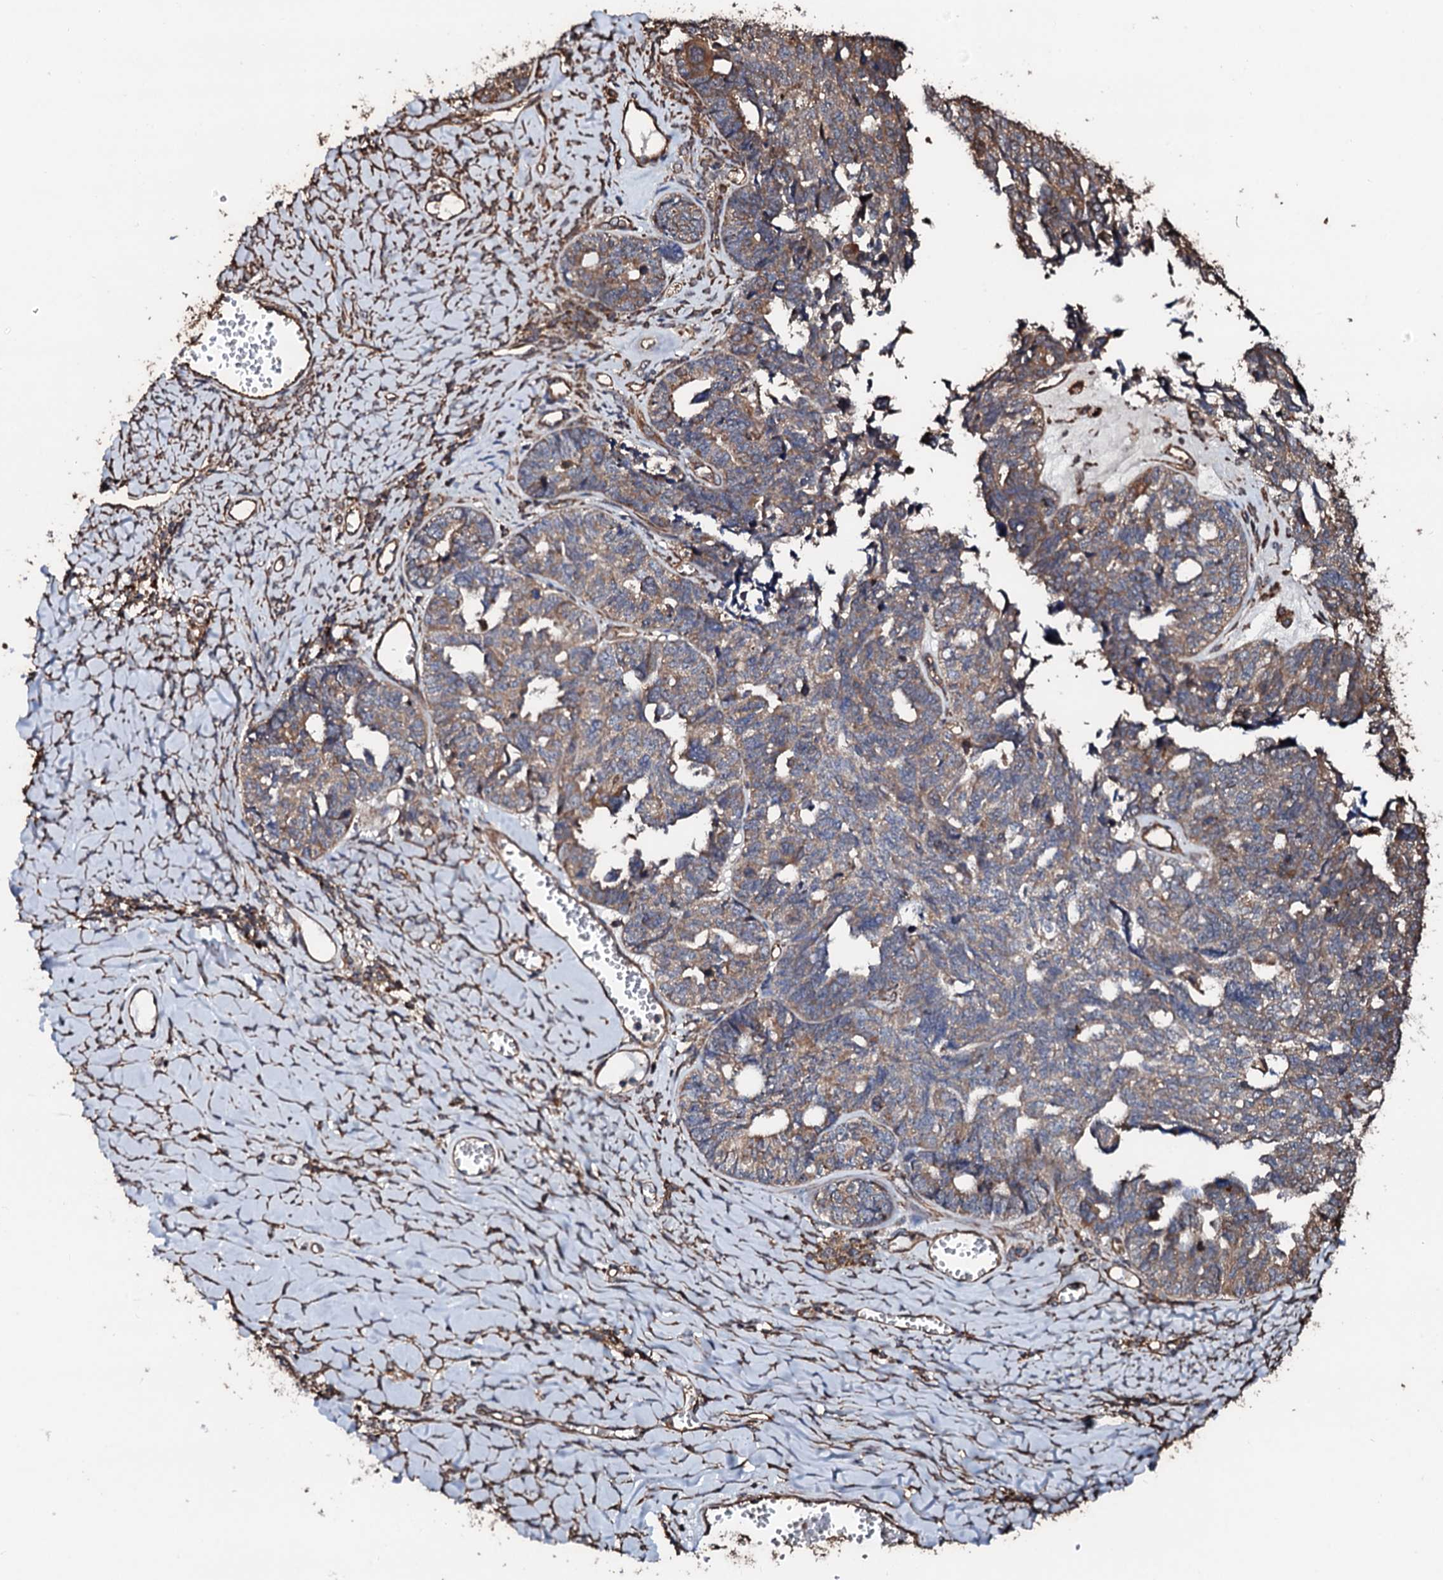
{"staining": {"intensity": "moderate", "quantity": ">75%", "location": "cytoplasmic/membranous"}, "tissue": "ovarian cancer", "cell_type": "Tumor cells", "image_type": "cancer", "snomed": [{"axis": "morphology", "description": "Cystadenocarcinoma, serous, NOS"}, {"axis": "topography", "description": "Ovary"}], "caption": "Protein staining demonstrates moderate cytoplasmic/membranous expression in about >75% of tumor cells in ovarian cancer.", "gene": "CKAP5", "patient": {"sex": "female", "age": 79}}